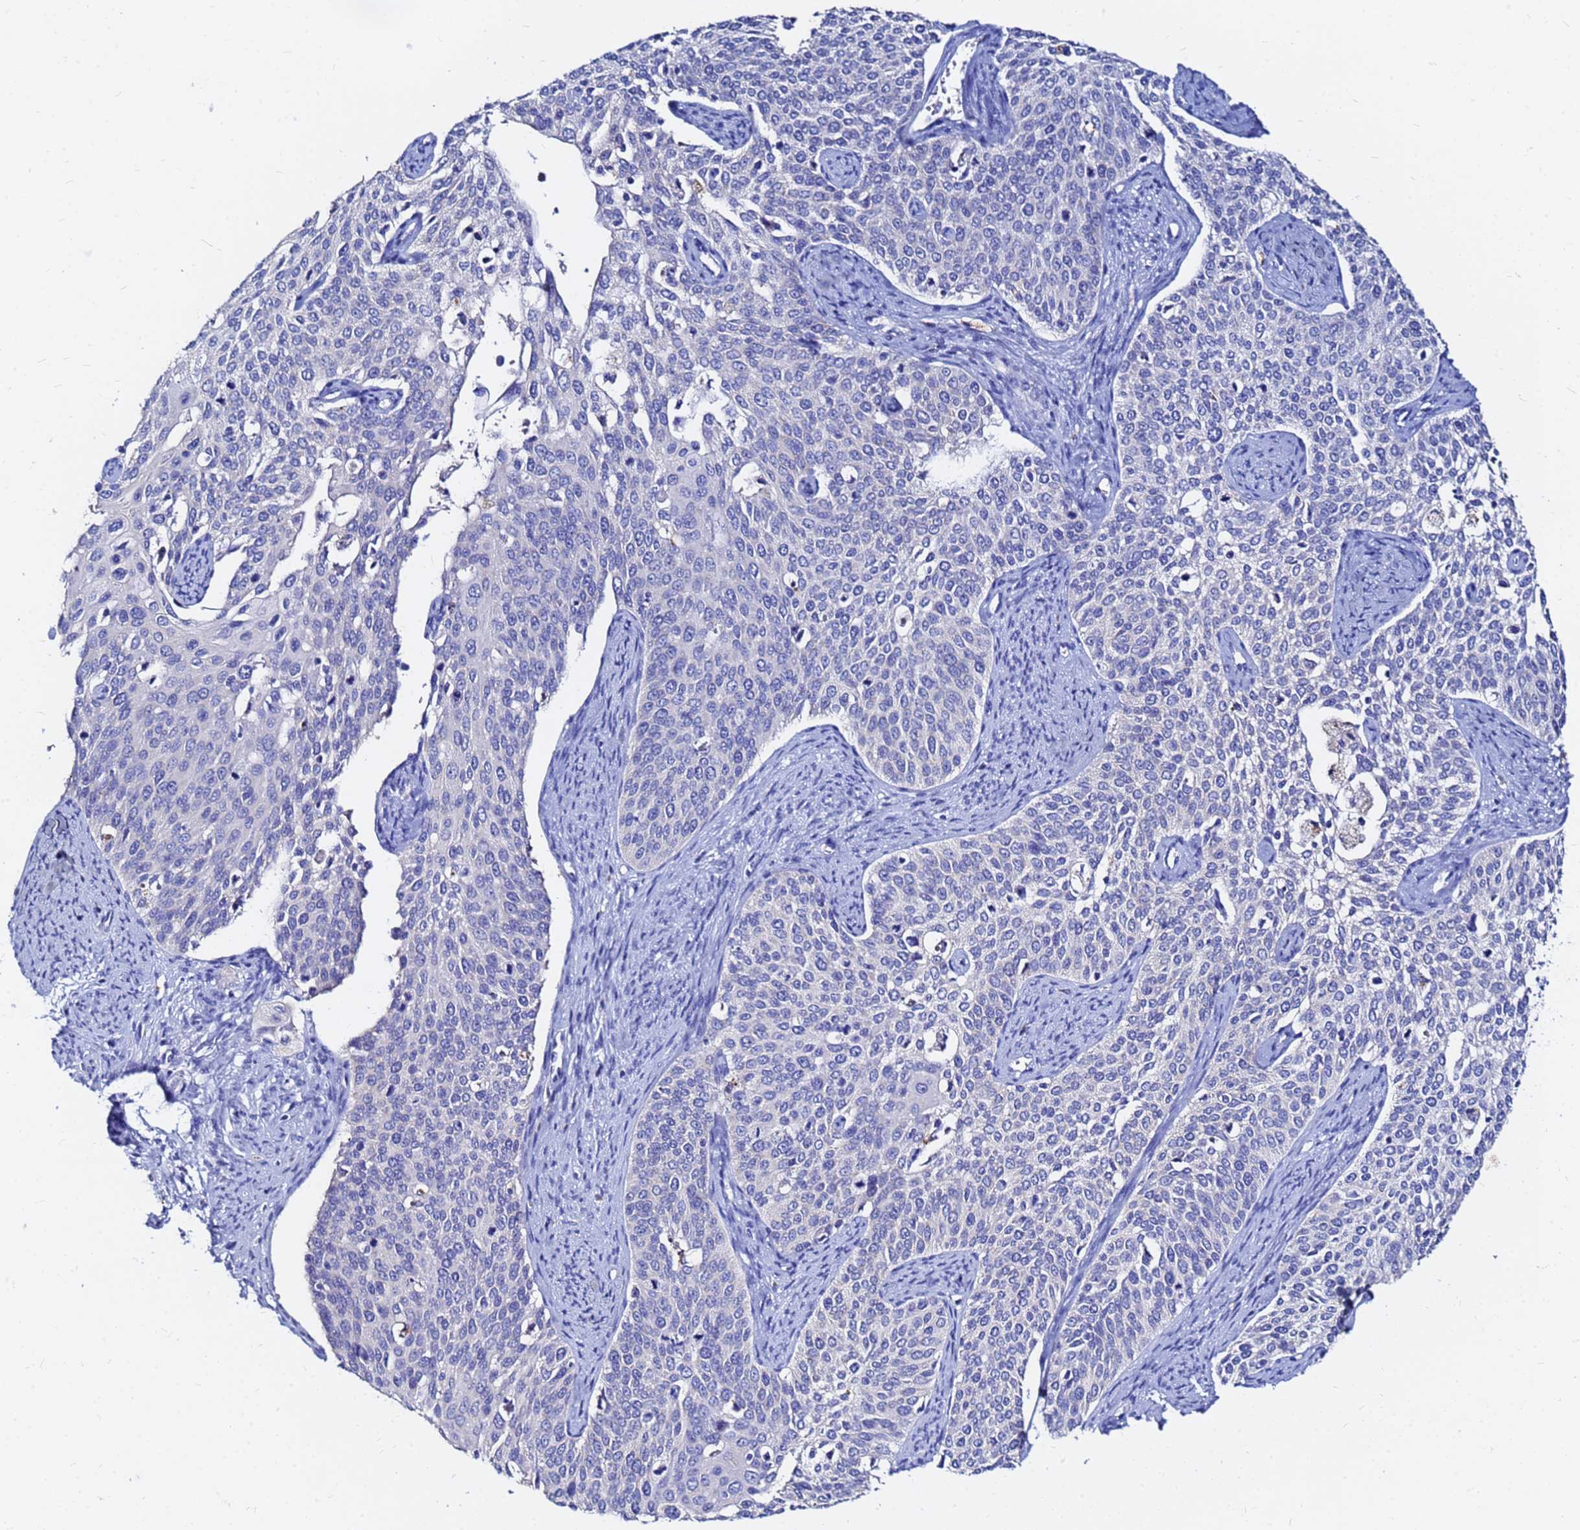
{"staining": {"intensity": "negative", "quantity": "none", "location": "none"}, "tissue": "cervical cancer", "cell_type": "Tumor cells", "image_type": "cancer", "snomed": [{"axis": "morphology", "description": "Squamous cell carcinoma, NOS"}, {"axis": "topography", "description": "Cervix"}], "caption": "DAB (3,3'-diaminobenzidine) immunohistochemical staining of cervical cancer (squamous cell carcinoma) reveals no significant expression in tumor cells. (DAB immunohistochemistry with hematoxylin counter stain).", "gene": "FAM183A", "patient": {"sex": "female", "age": 44}}